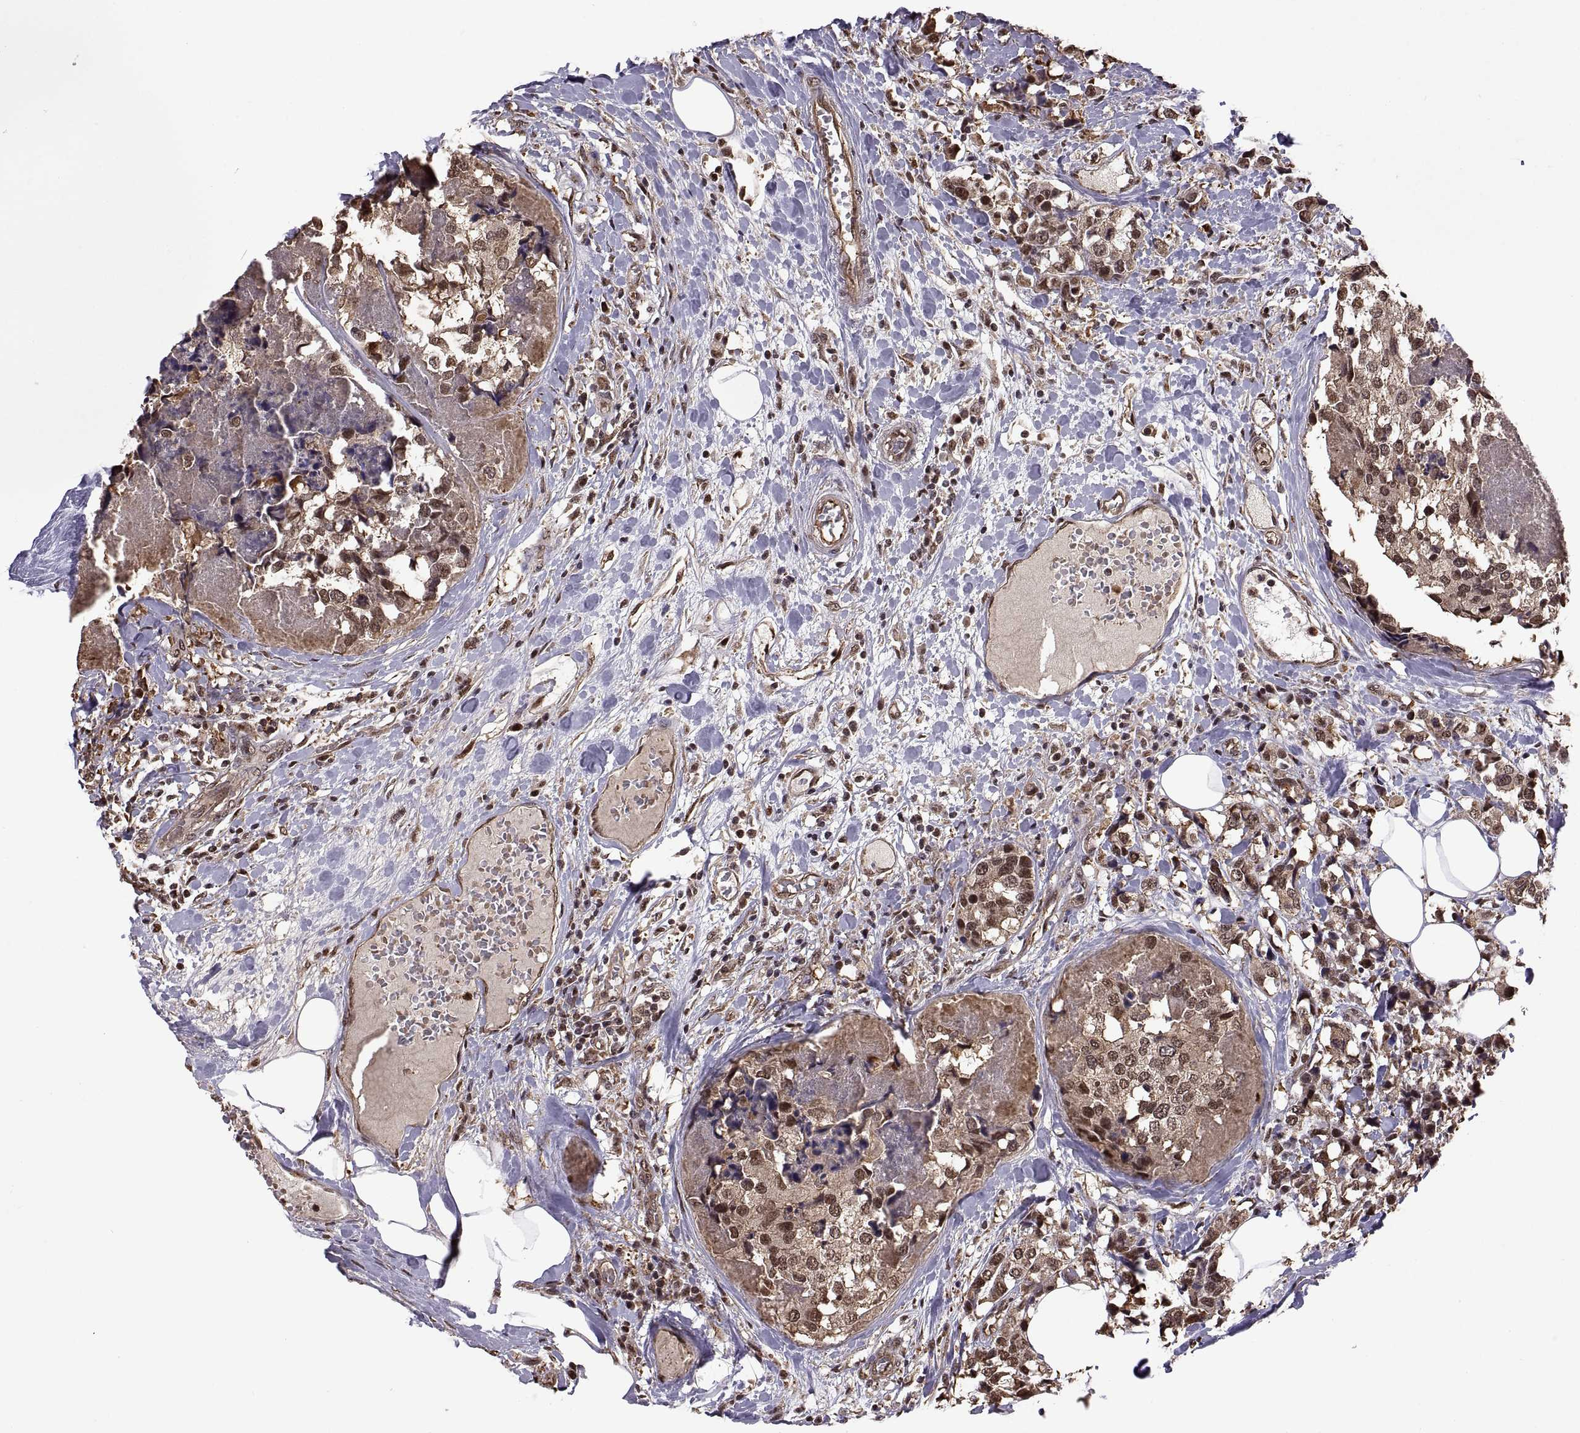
{"staining": {"intensity": "moderate", "quantity": ">75%", "location": "cytoplasmic/membranous,nuclear"}, "tissue": "breast cancer", "cell_type": "Tumor cells", "image_type": "cancer", "snomed": [{"axis": "morphology", "description": "Lobular carcinoma"}, {"axis": "topography", "description": "Breast"}], "caption": "Immunohistochemistry (IHC) micrograph of breast cancer stained for a protein (brown), which displays medium levels of moderate cytoplasmic/membranous and nuclear staining in about >75% of tumor cells.", "gene": "ARRB1", "patient": {"sex": "female", "age": 59}}